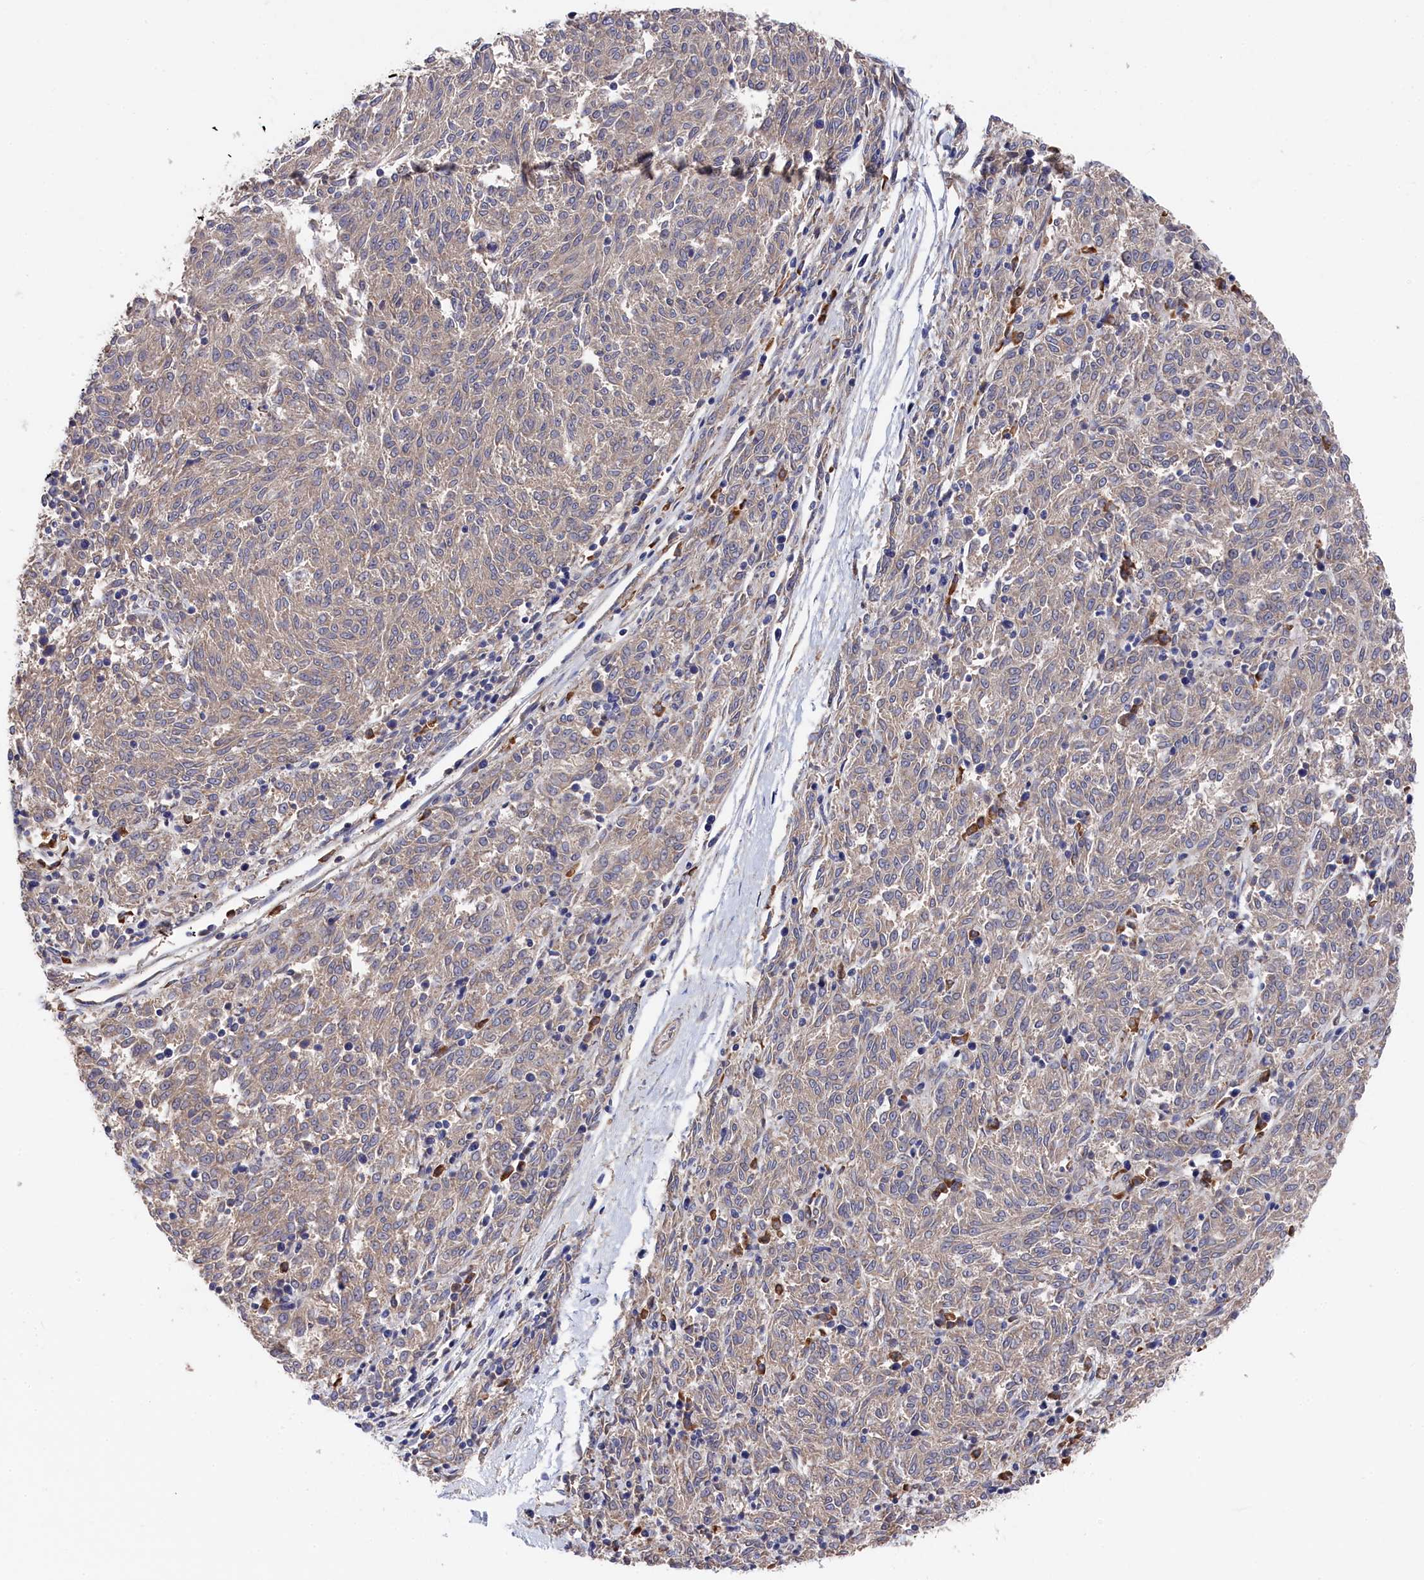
{"staining": {"intensity": "weak", "quantity": "25%-75%", "location": "cytoplasmic/membranous"}, "tissue": "melanoma", "cell_type": "Tumor cells", "image_type": "cancer", "snomed": [{"axis": "morphology", "description": "Malignant melanoma, NOS"}, {"axis": "topography", "description": "Skin"}], "caption": "Tumor cells demonstrate weak cytoplasmic/membranous staining in approximately 25%-75% of cells in melanoma. The protein of interest is shown in brown color, while the nuclei are stained blue.", "gene": "CYB5D2", "patient": {"sex": "female", "age": 72}}